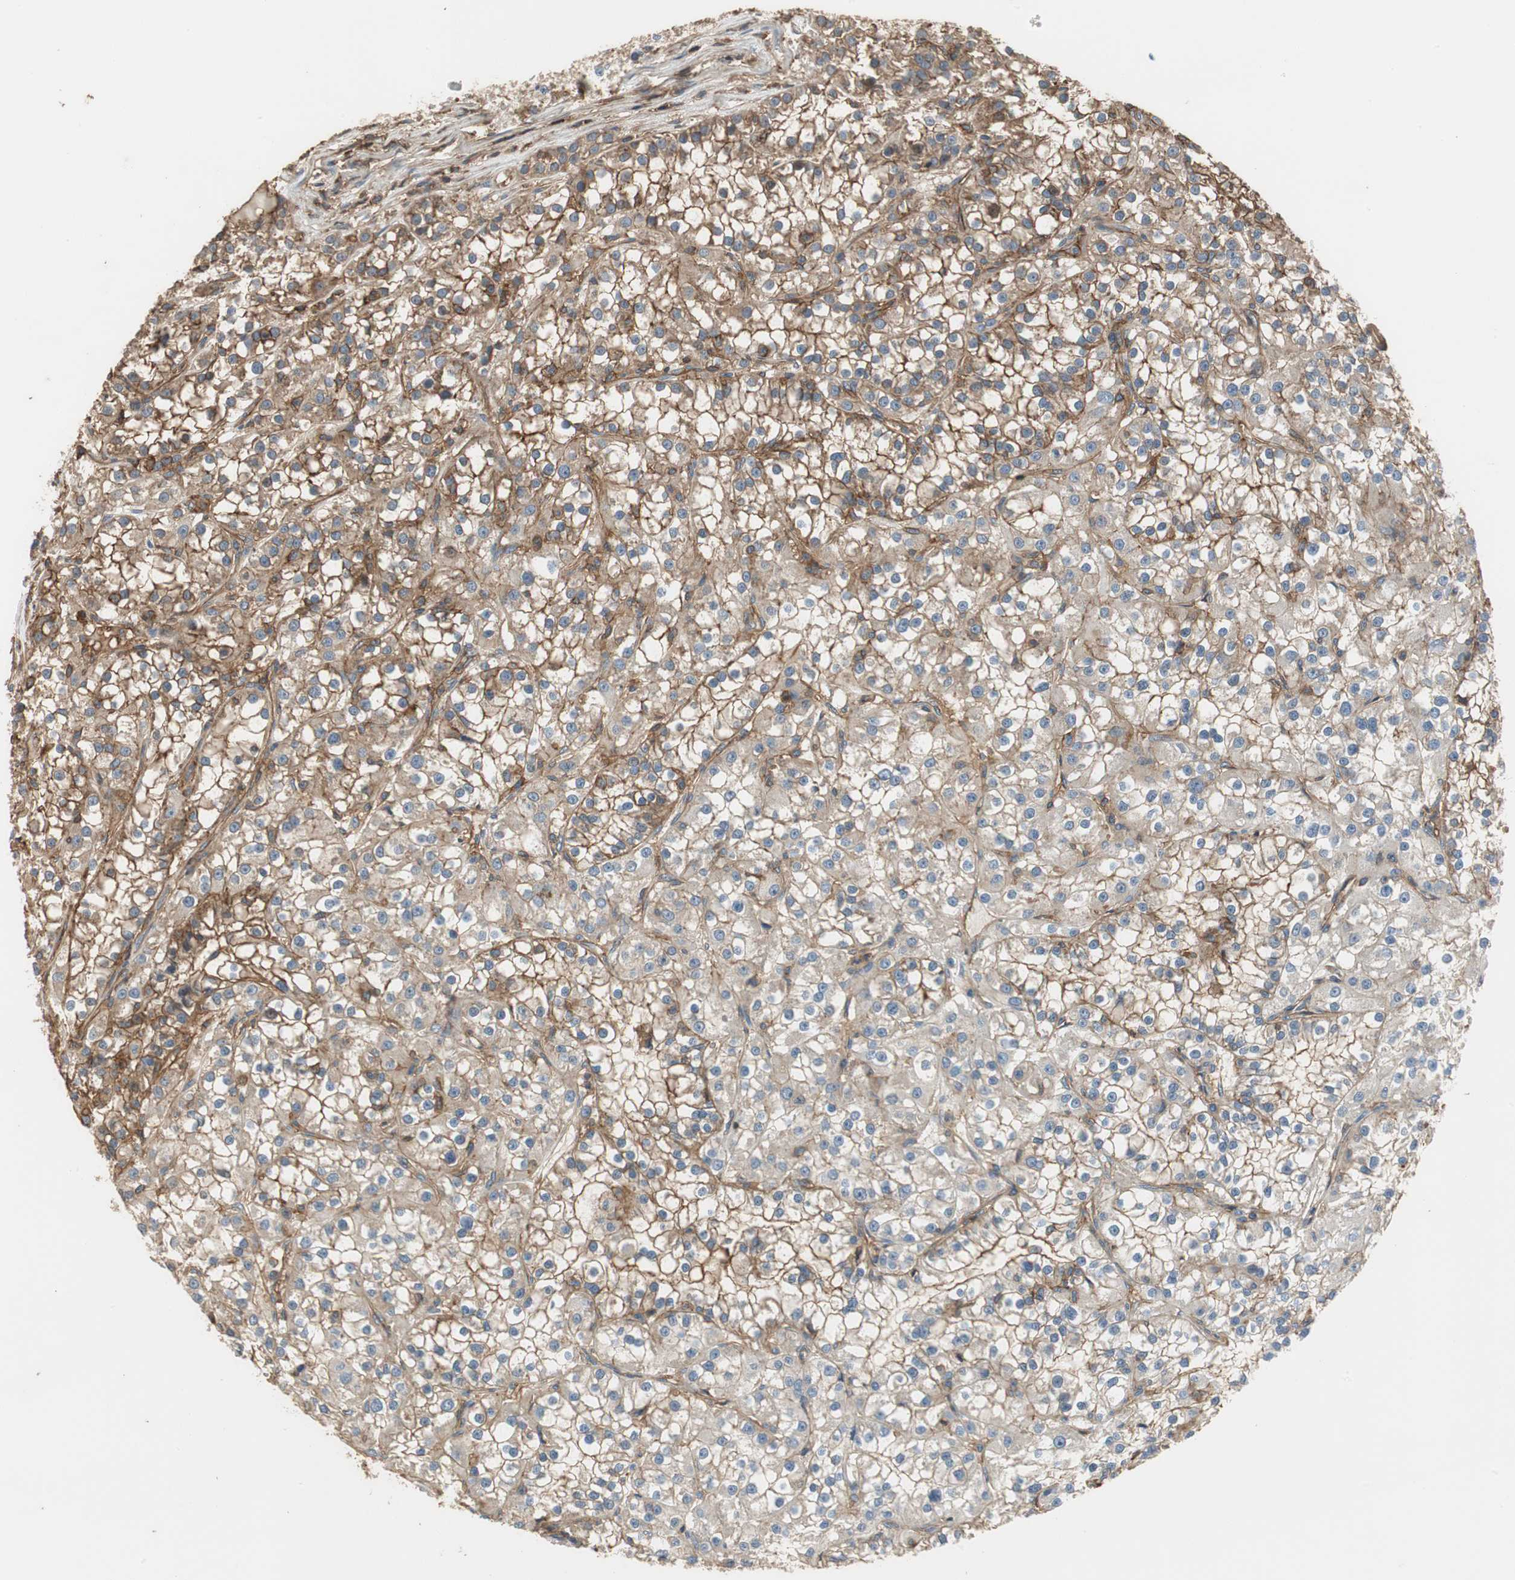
{"staining": {"intensity": "moderate", "quantity": "<25%", "location": "cytoplasmic/membranous"}, "tissue": "renal cancer", "cell_type": "Tumor cells", "image_type": "cancer", "snomed": [{"axis": "morphology", "description": "Adenocarcinoma, NOS"}, {"axis": "topography", "description": "Kidney"}], "caption": "There is low levels of moderate cytoplasmic/membranous positivity in tumor cells of renal cancer (adenocarcinoma), as demonstrated by immunohistochemical staining (brown color).", "gene": "IL1RL1", "patient": {"sex": "female", "age": 52}}